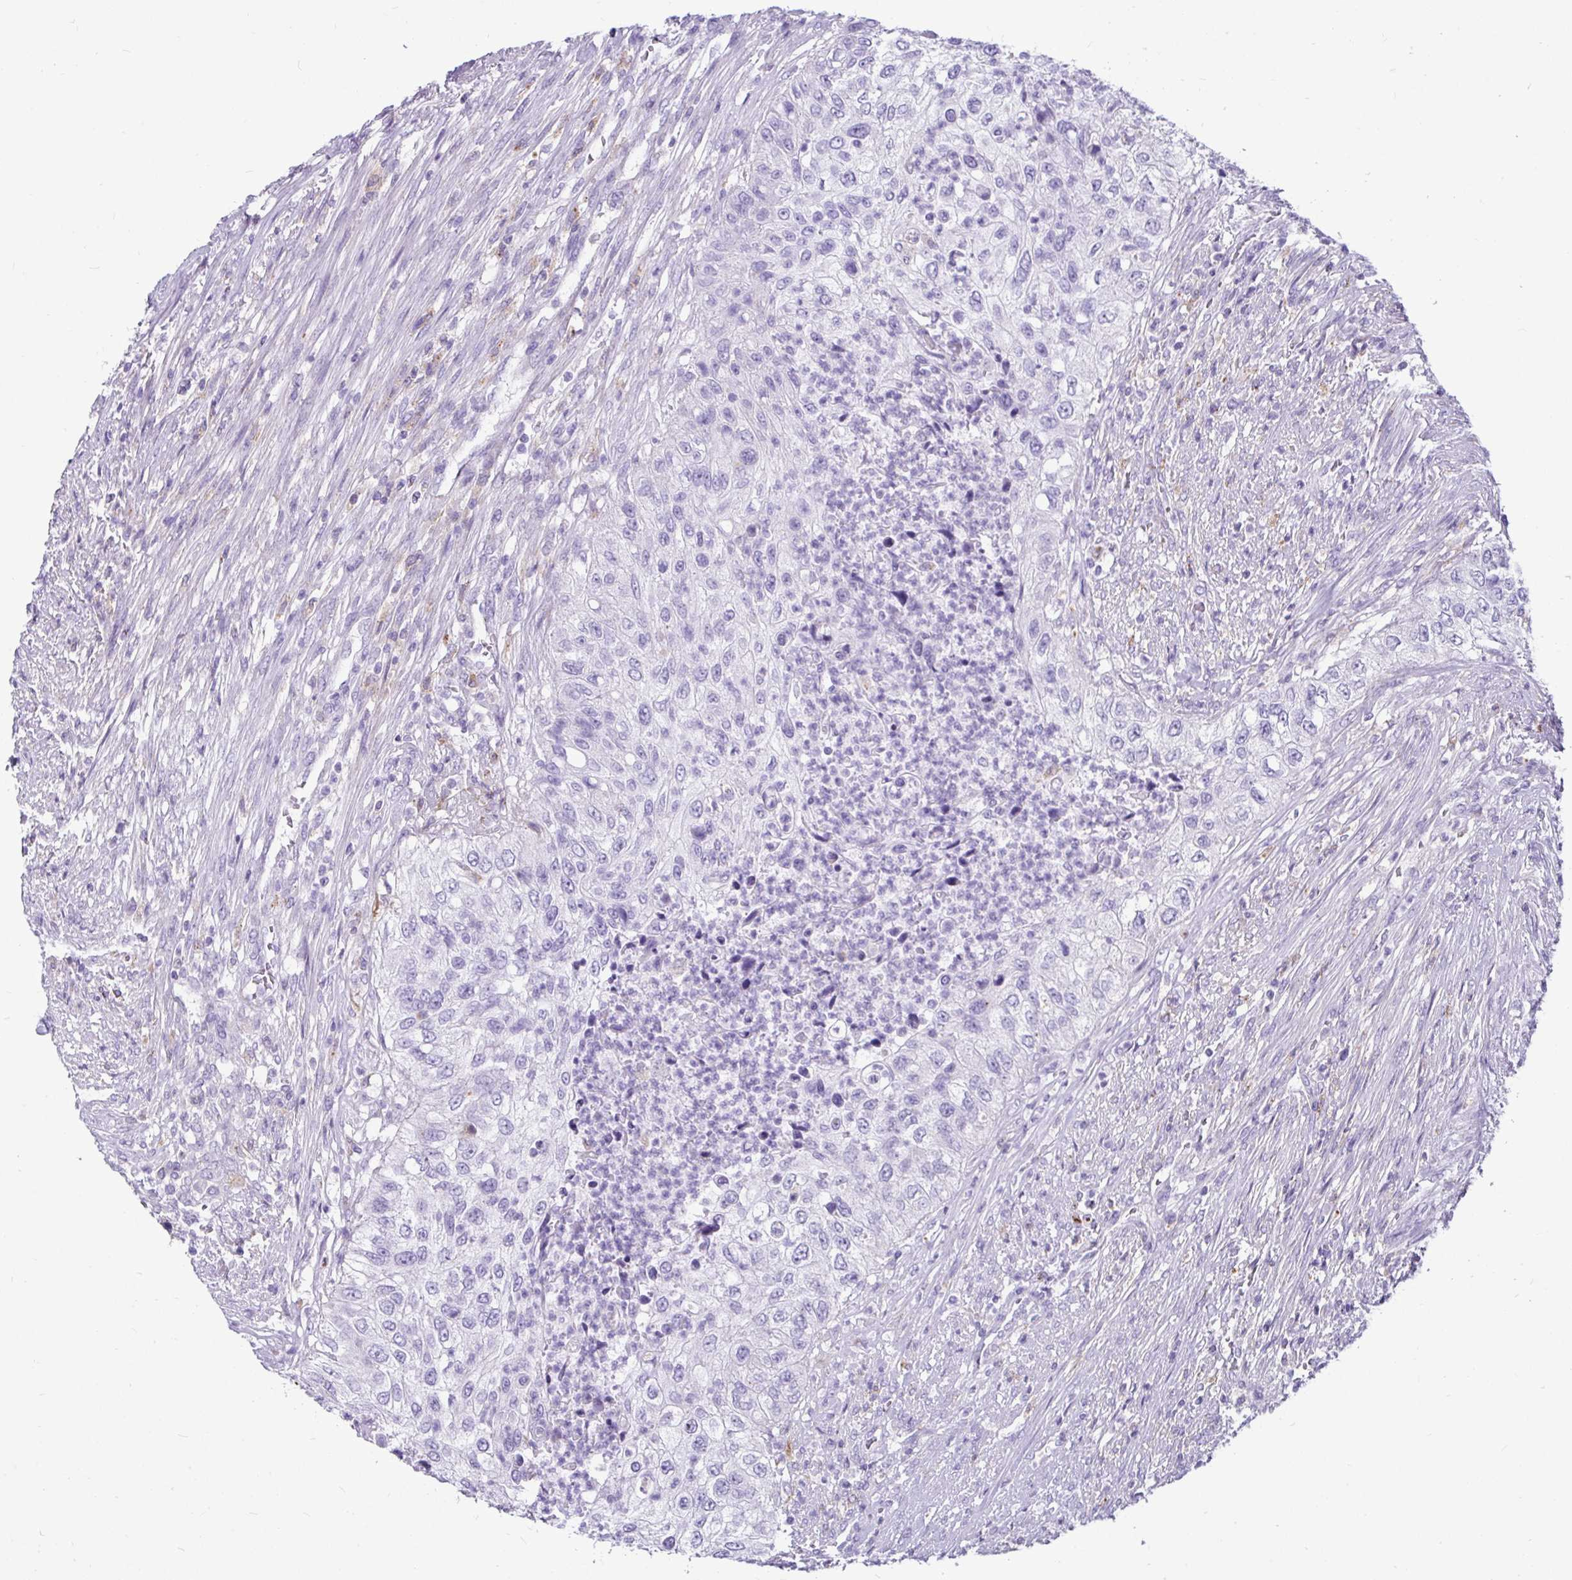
{"staining": {"intensity": "negative", "quantity": "none", "location": "none"}, "tissue": "urothelial cancer", "cell_type": "Tumor cells", "image_type": "cancer", "snomed": [{"axis": "morphology", "description": "Urothelial carcinoma, High grade"}, {"axis": "topography", "description": "Urinary bladder"}], "caption": "Tumor cells show no significant staining in urothelial cancer.", "gene": "CTSZ", "patient": {"sex": "female", "age": 60}}